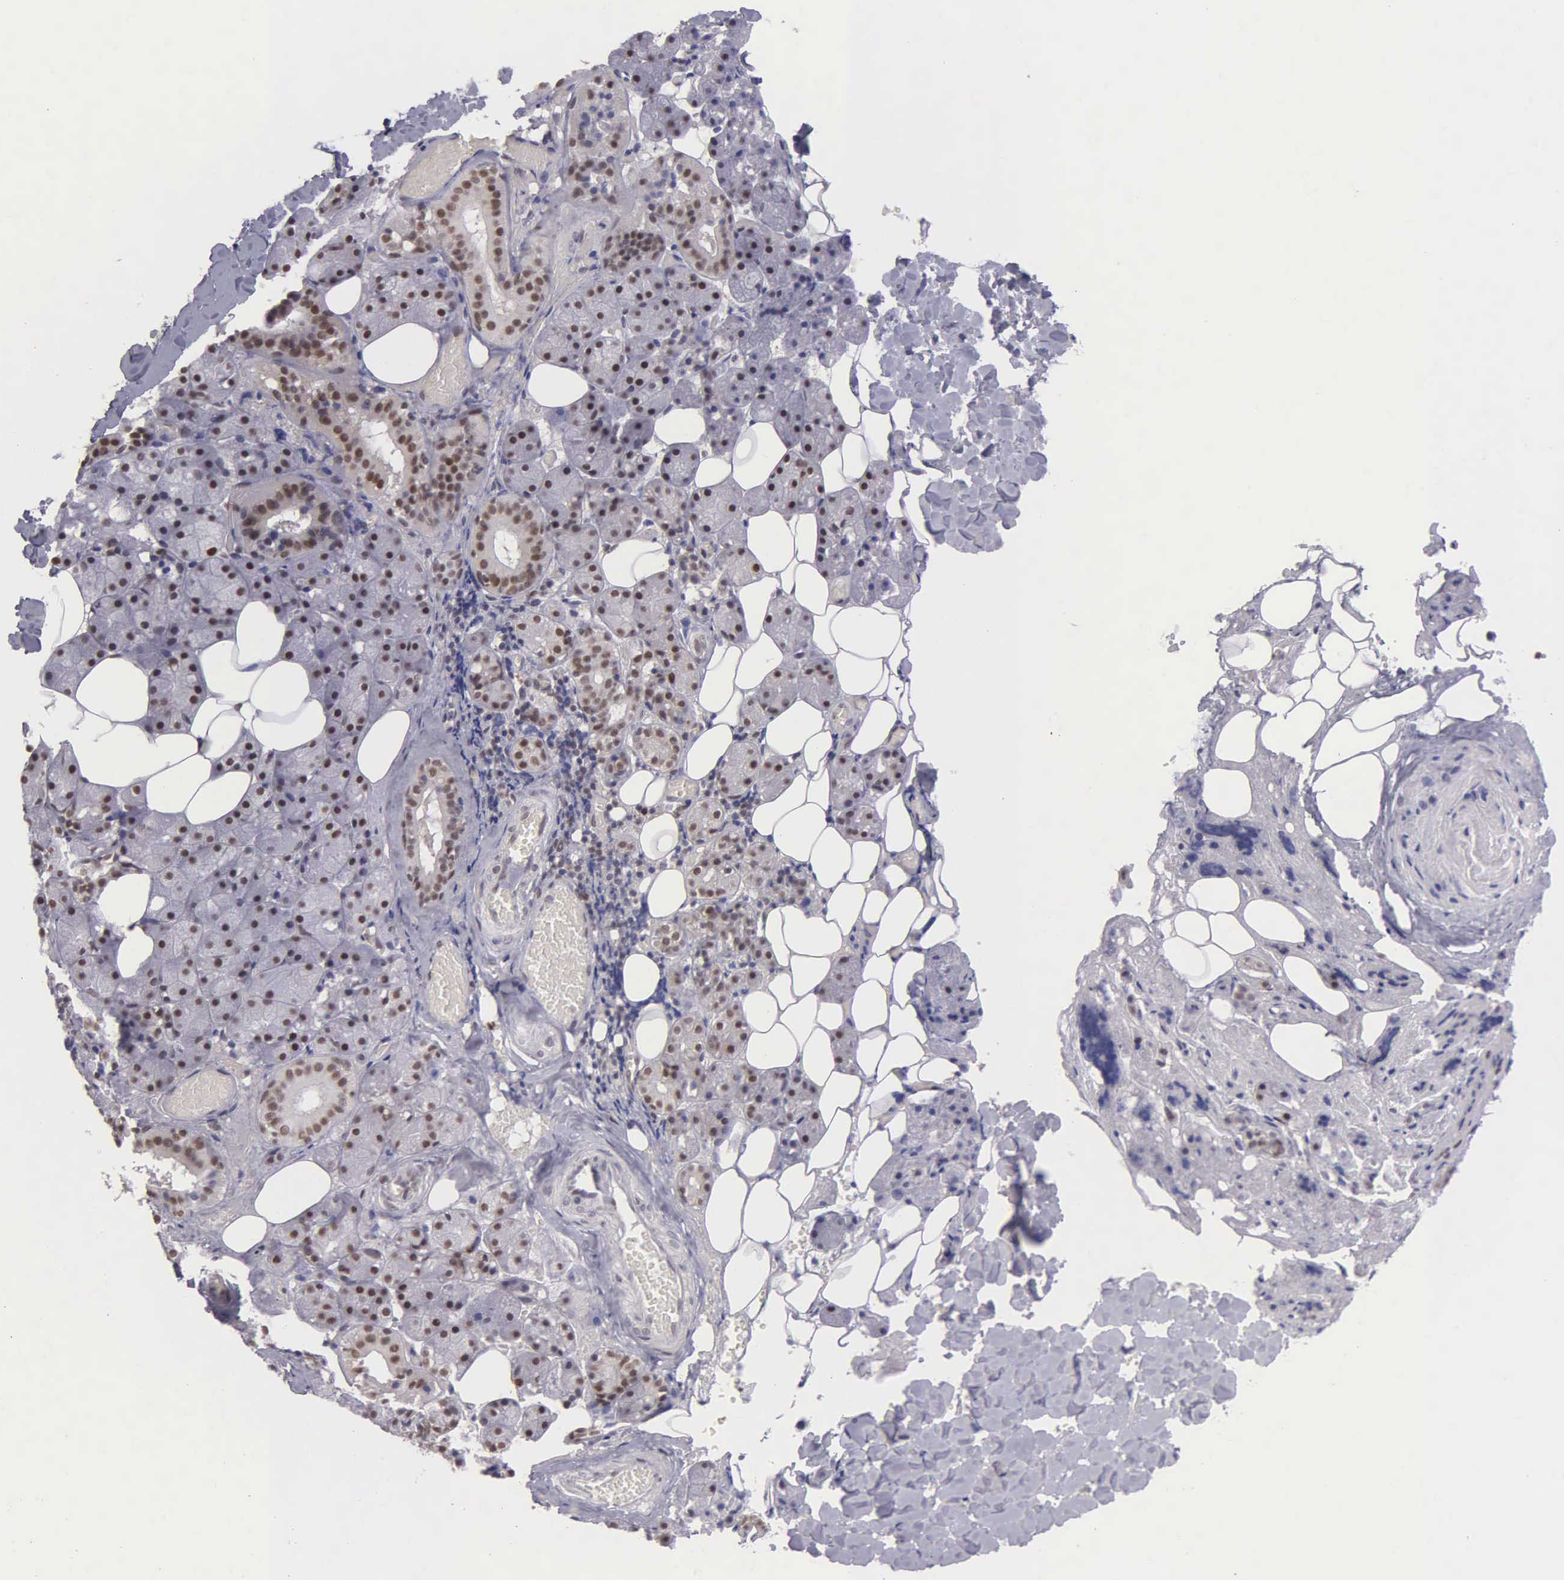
{"staining": {"intensity": "strong", "quantity": ">75%", "location": "nuclear"}, "tissue": "salivary gland", "cell_type": "Glandular cells", "image_type": "normal", "snomed": [{"axis": "morphology", "description": "Normal tissue, NOS"}, {"axis": "topography", "description": "Salivary gland"}], "caption": "Immunohistochemical staining of unremarkable salivary gland reveals high levels of strong nuclear staining in about >75% of glandular cells.", "gene": "UBR7", "patient": {"sex": "female", "age": 55}}